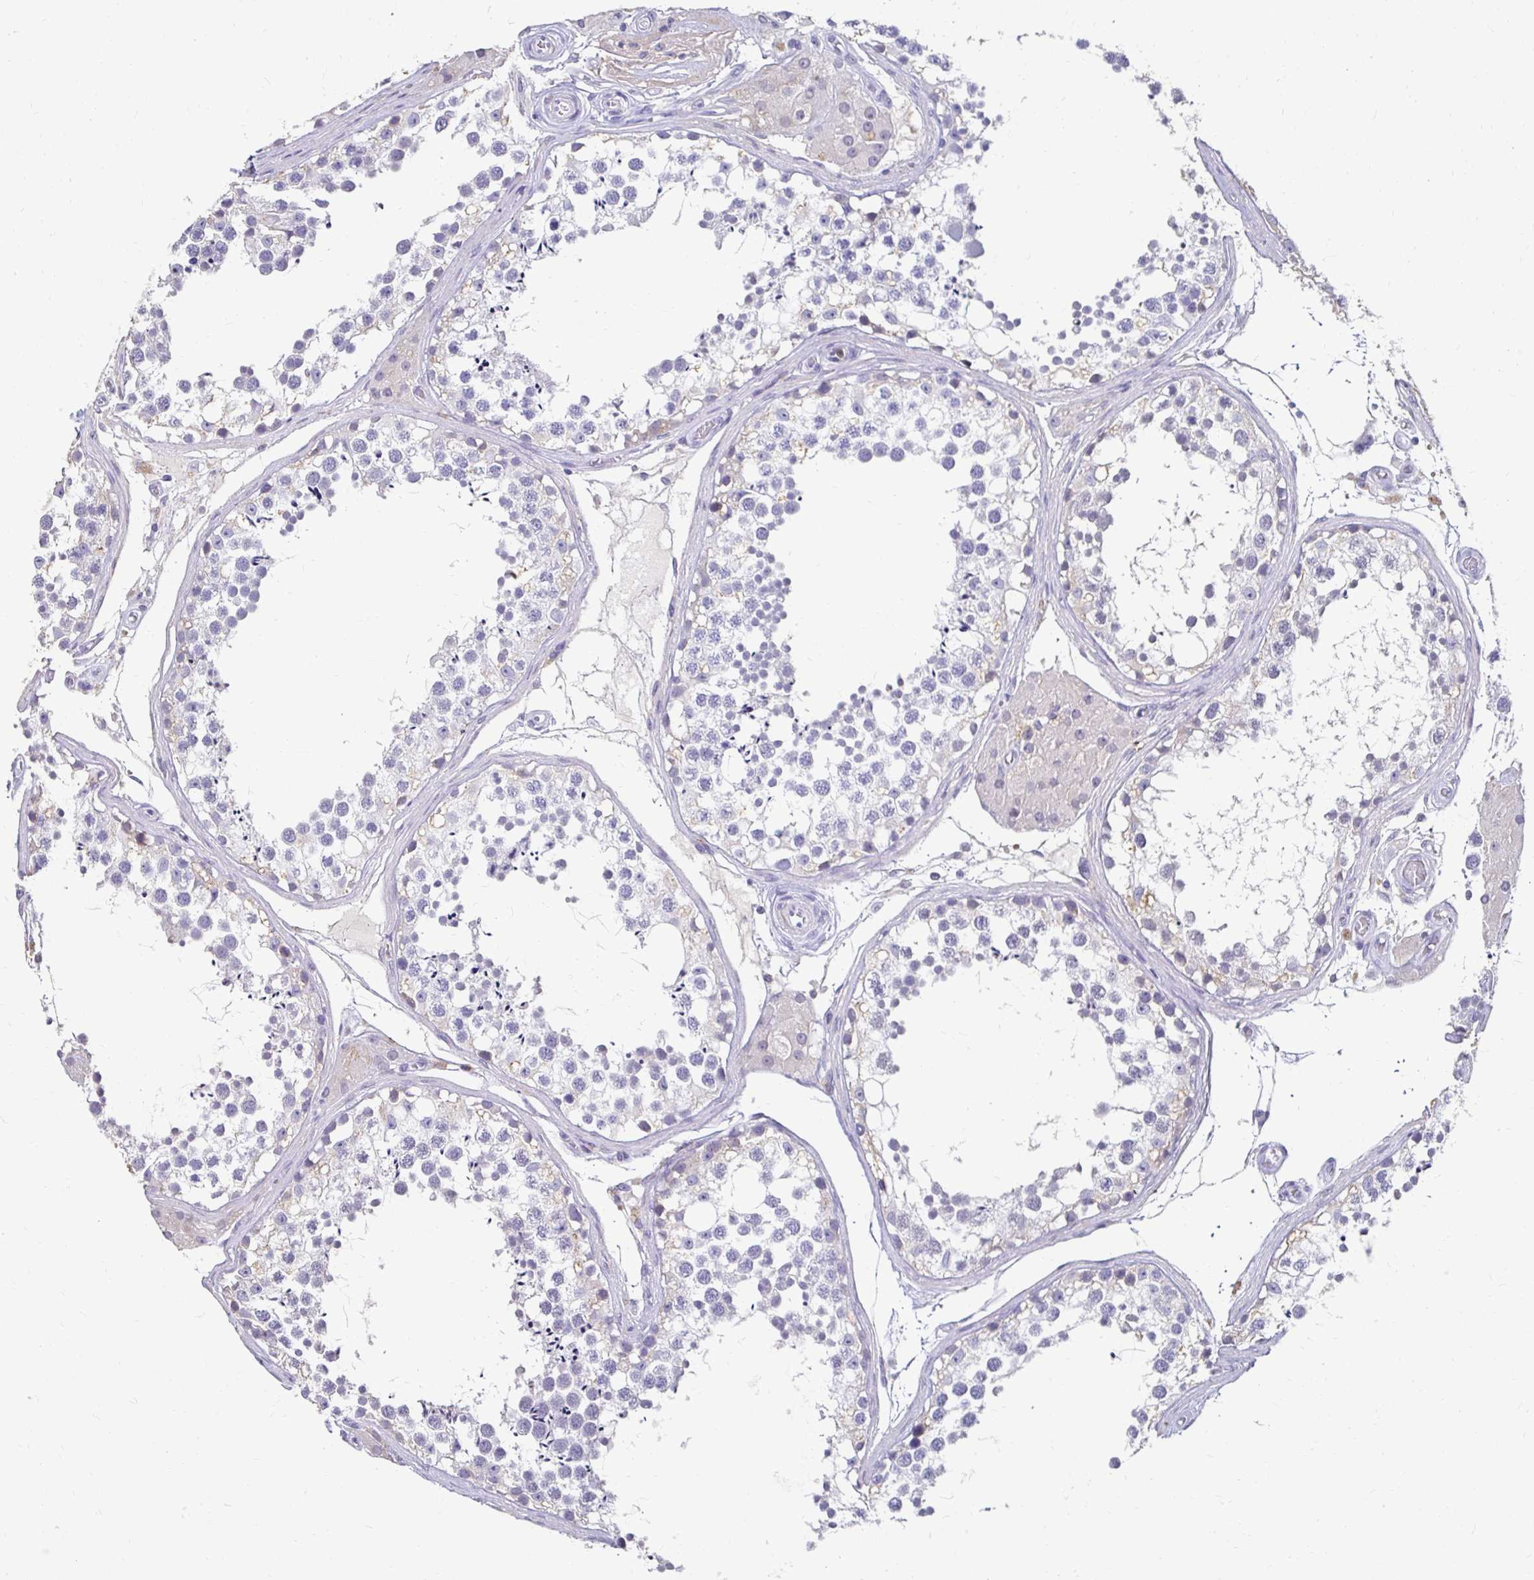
{"staining": {"intensity": "negative", "quantity": "none", "location": "none"}, "tissue": "testis", "cell_type": "Cells in seminiferous ducts", "image_type": "normal", "snomed": [{"axis": "morphology", "description": "Normal tissue, NOS"}, {"axis": "morphology", "description": "Seminoma, NOS"}, {"axis": "topography", "description": "Testis"}], "caption": "IHC of unremarkable human testis demonstrates no staining in cells in seminiferous ducts.", "gene": "GK2", "patient": {"sex": "male", "age": 65}}